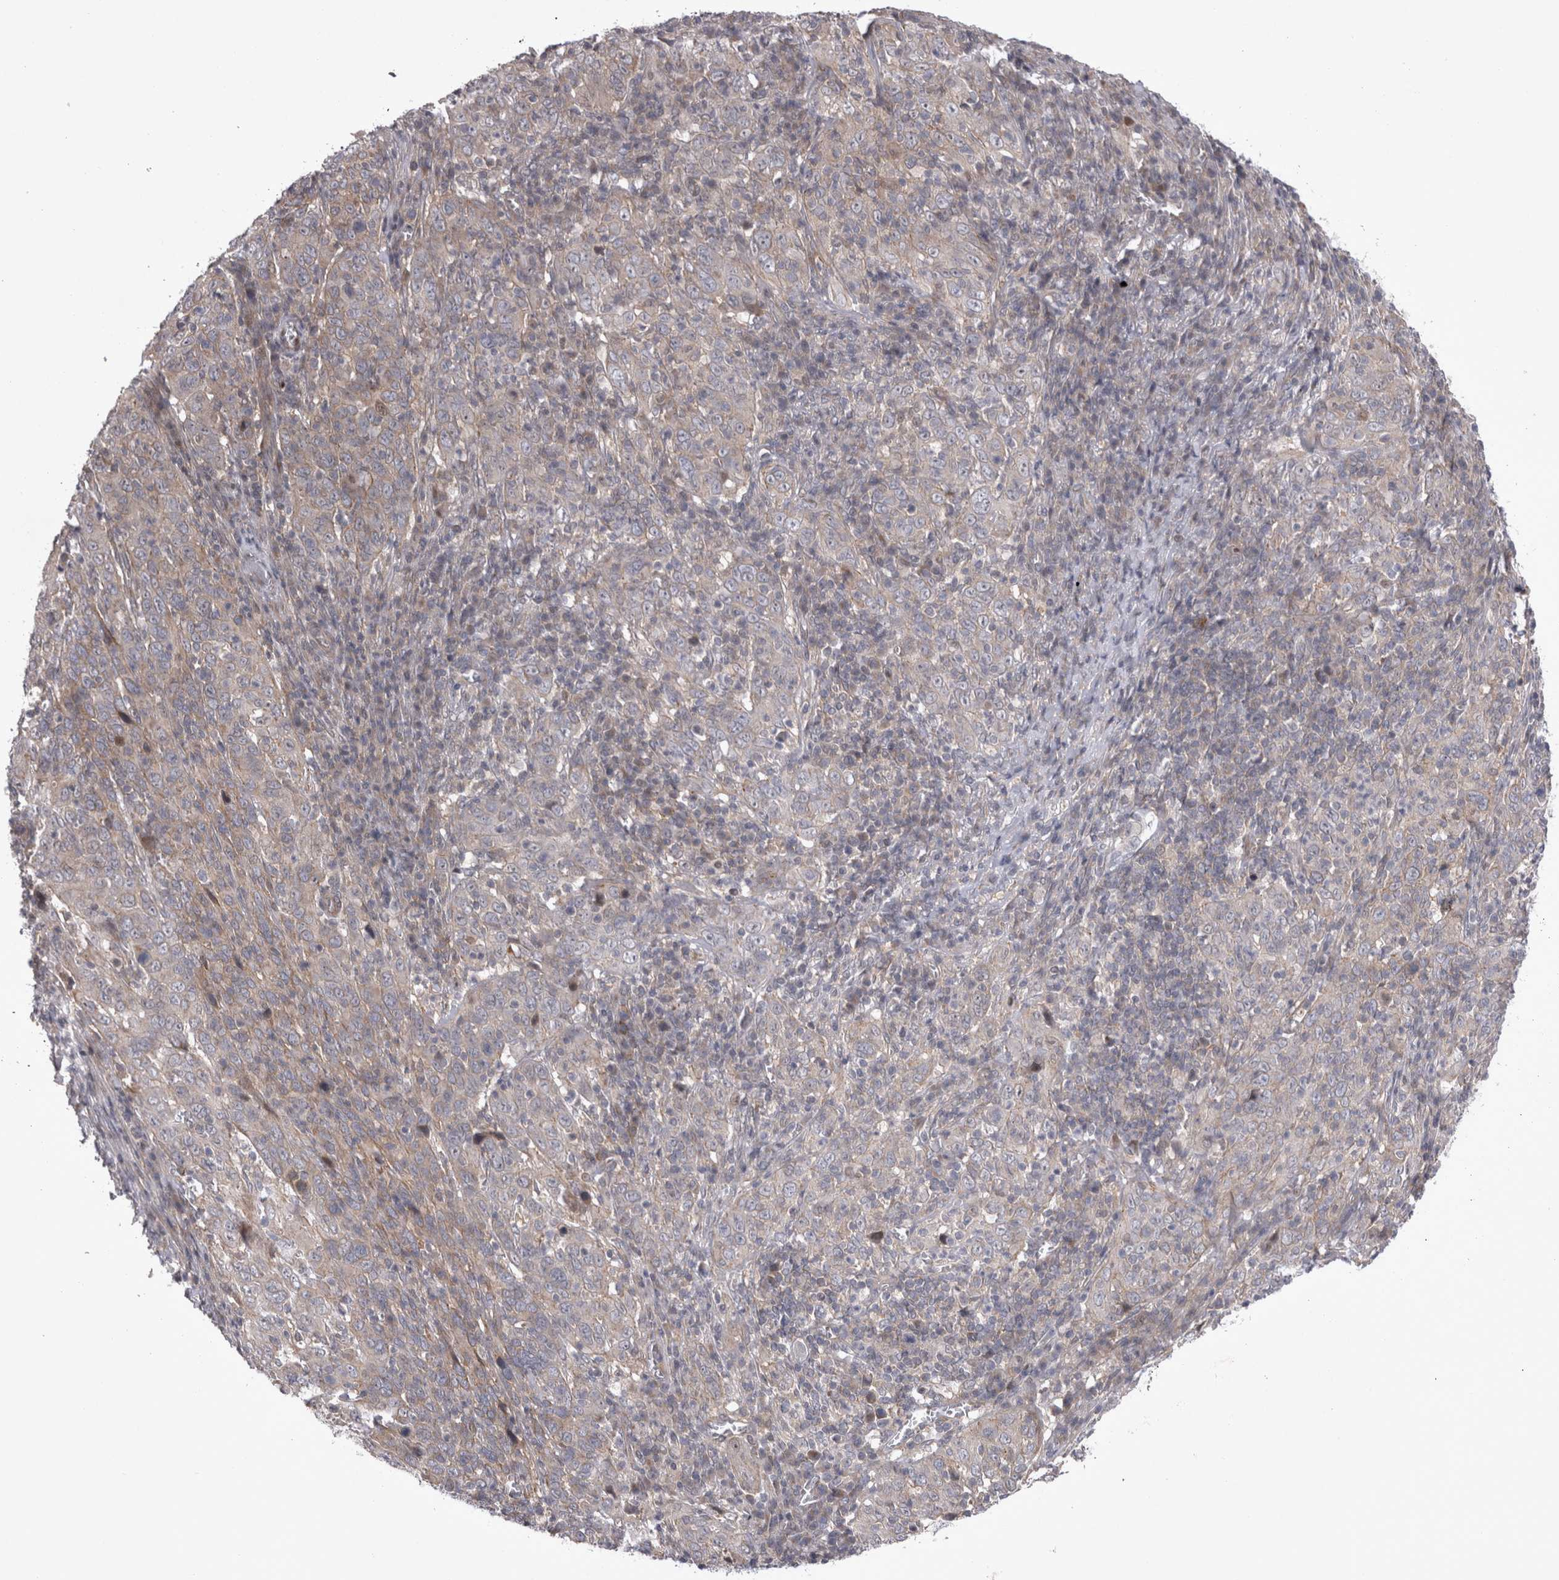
{"staining": {"intensity": "weak", "quantity": "25%-75%", "location": "cytoplasmic/membranous"}, "tissue": "cervical cancer", "cell_type": "Tumor cells", "image_type": "cancer", "snomed": [{"axis": "morphology", "description": "Squamous cell carcinoma, NOS"}, {"axis": "topography", "description": "Cervix"}], "caption": "DAB immunohistochemical staining of human squamous cell carcinoma (cervical) demonstrates weak cytoplasmic/membranous protein staining in approximately 25%-75% of tumor cells.", "gene": "NENF", "patient": {"sex": "female", "age": 46}}